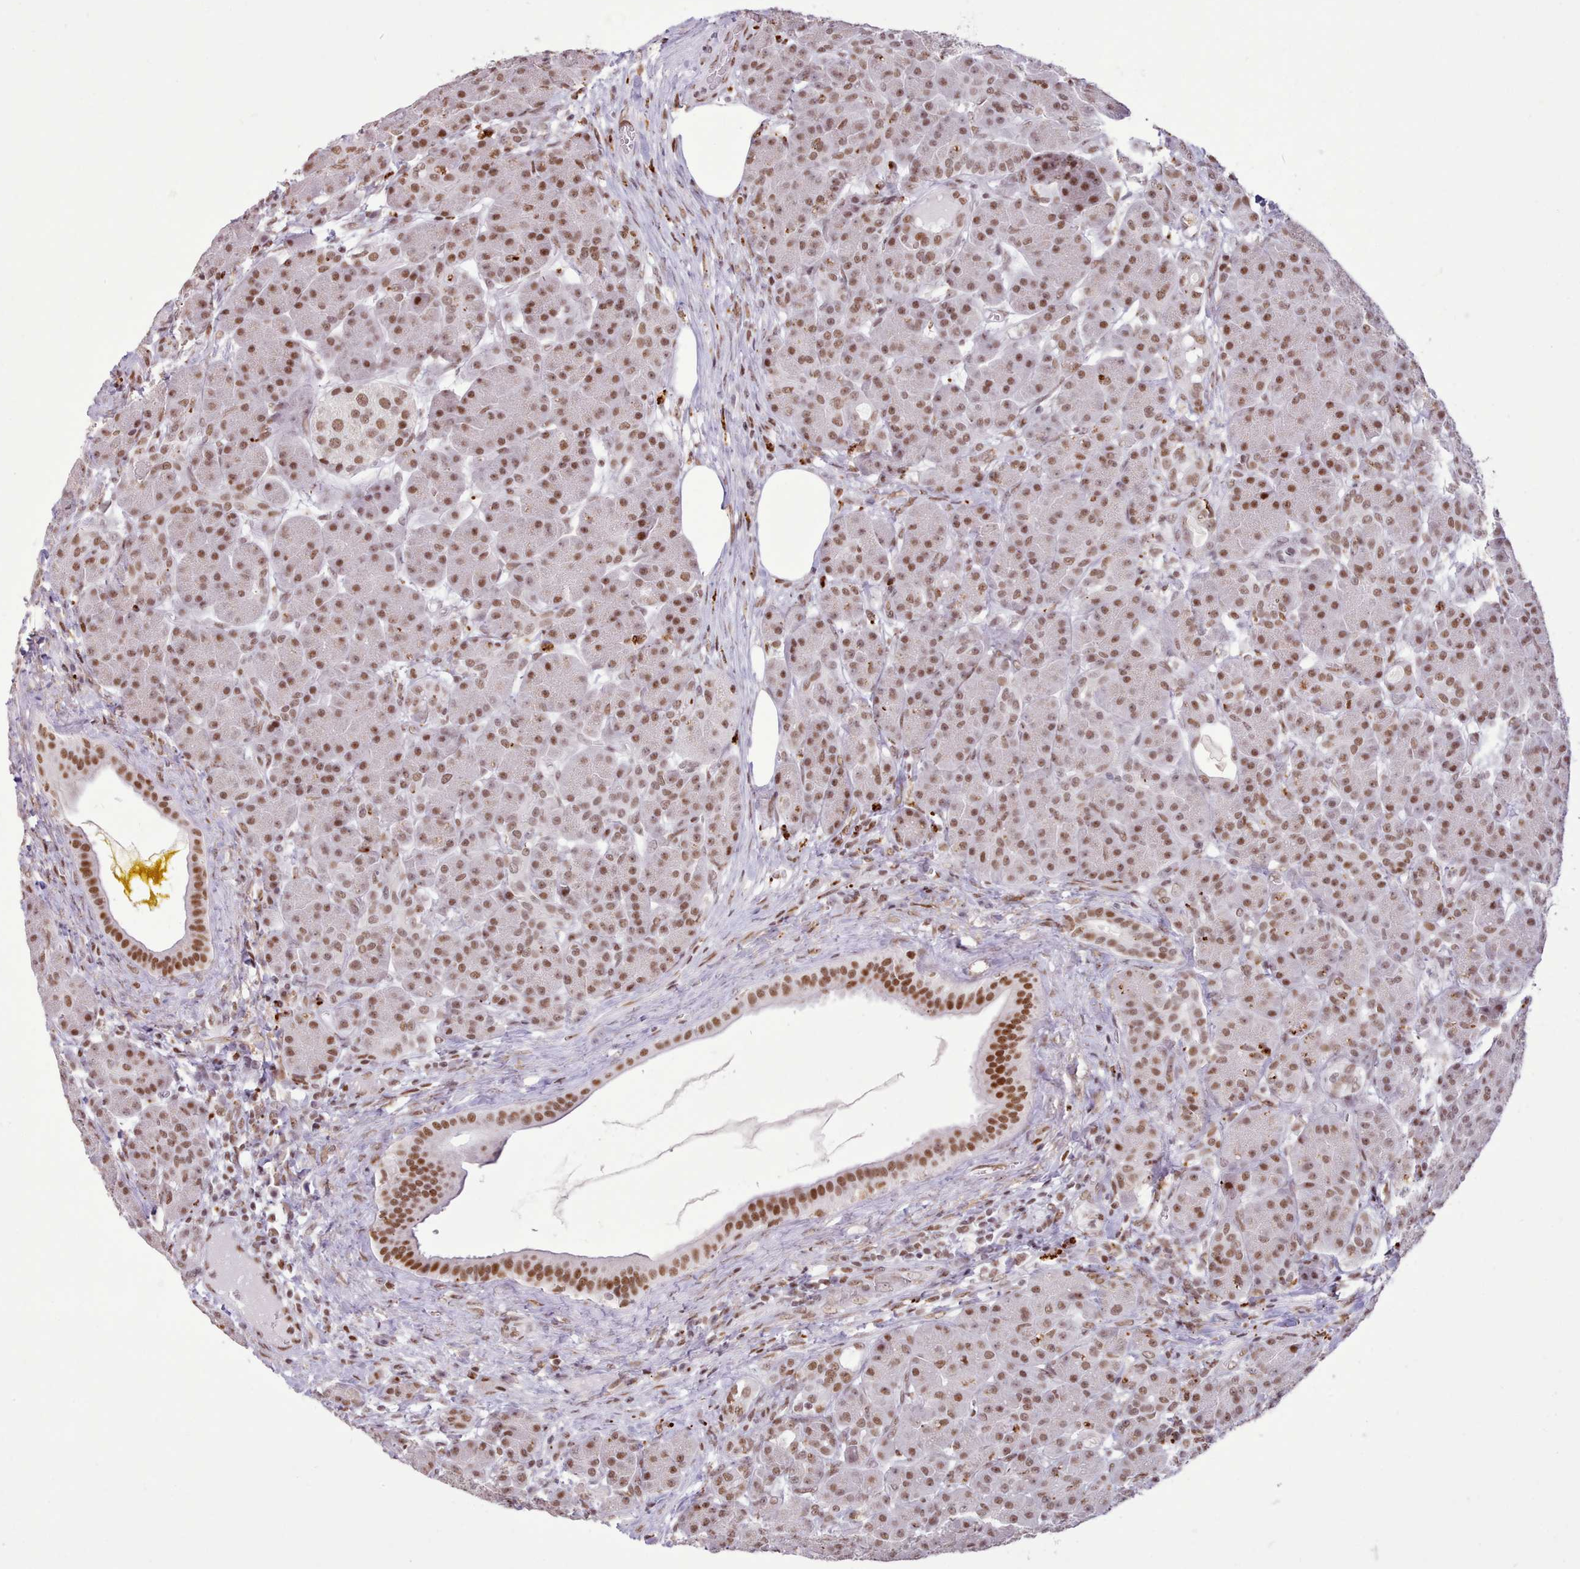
{"staining": {"intensity": "moderate", "quantity": "25%-75%", "location": "nuclear"}, "tissue": "pancreas", "cell_type": "Exocrine glandular cells", "image_type": "normal", "snomed": [{"axis": "morphology", "description": "Normal tissue, NOS"}, {"axis": "topography", "description": "Pancreas"}], "caption": "Immunohistochemistry (IHC) histopathology image of unremarkable human pancreas stained for a protein (brown), which shows medium levels of moderate nuclear expression in about 25%-75% of exocrine glandular cells.", "gene": "TAF15", "patient": {"sex": "male", "age": 63}}